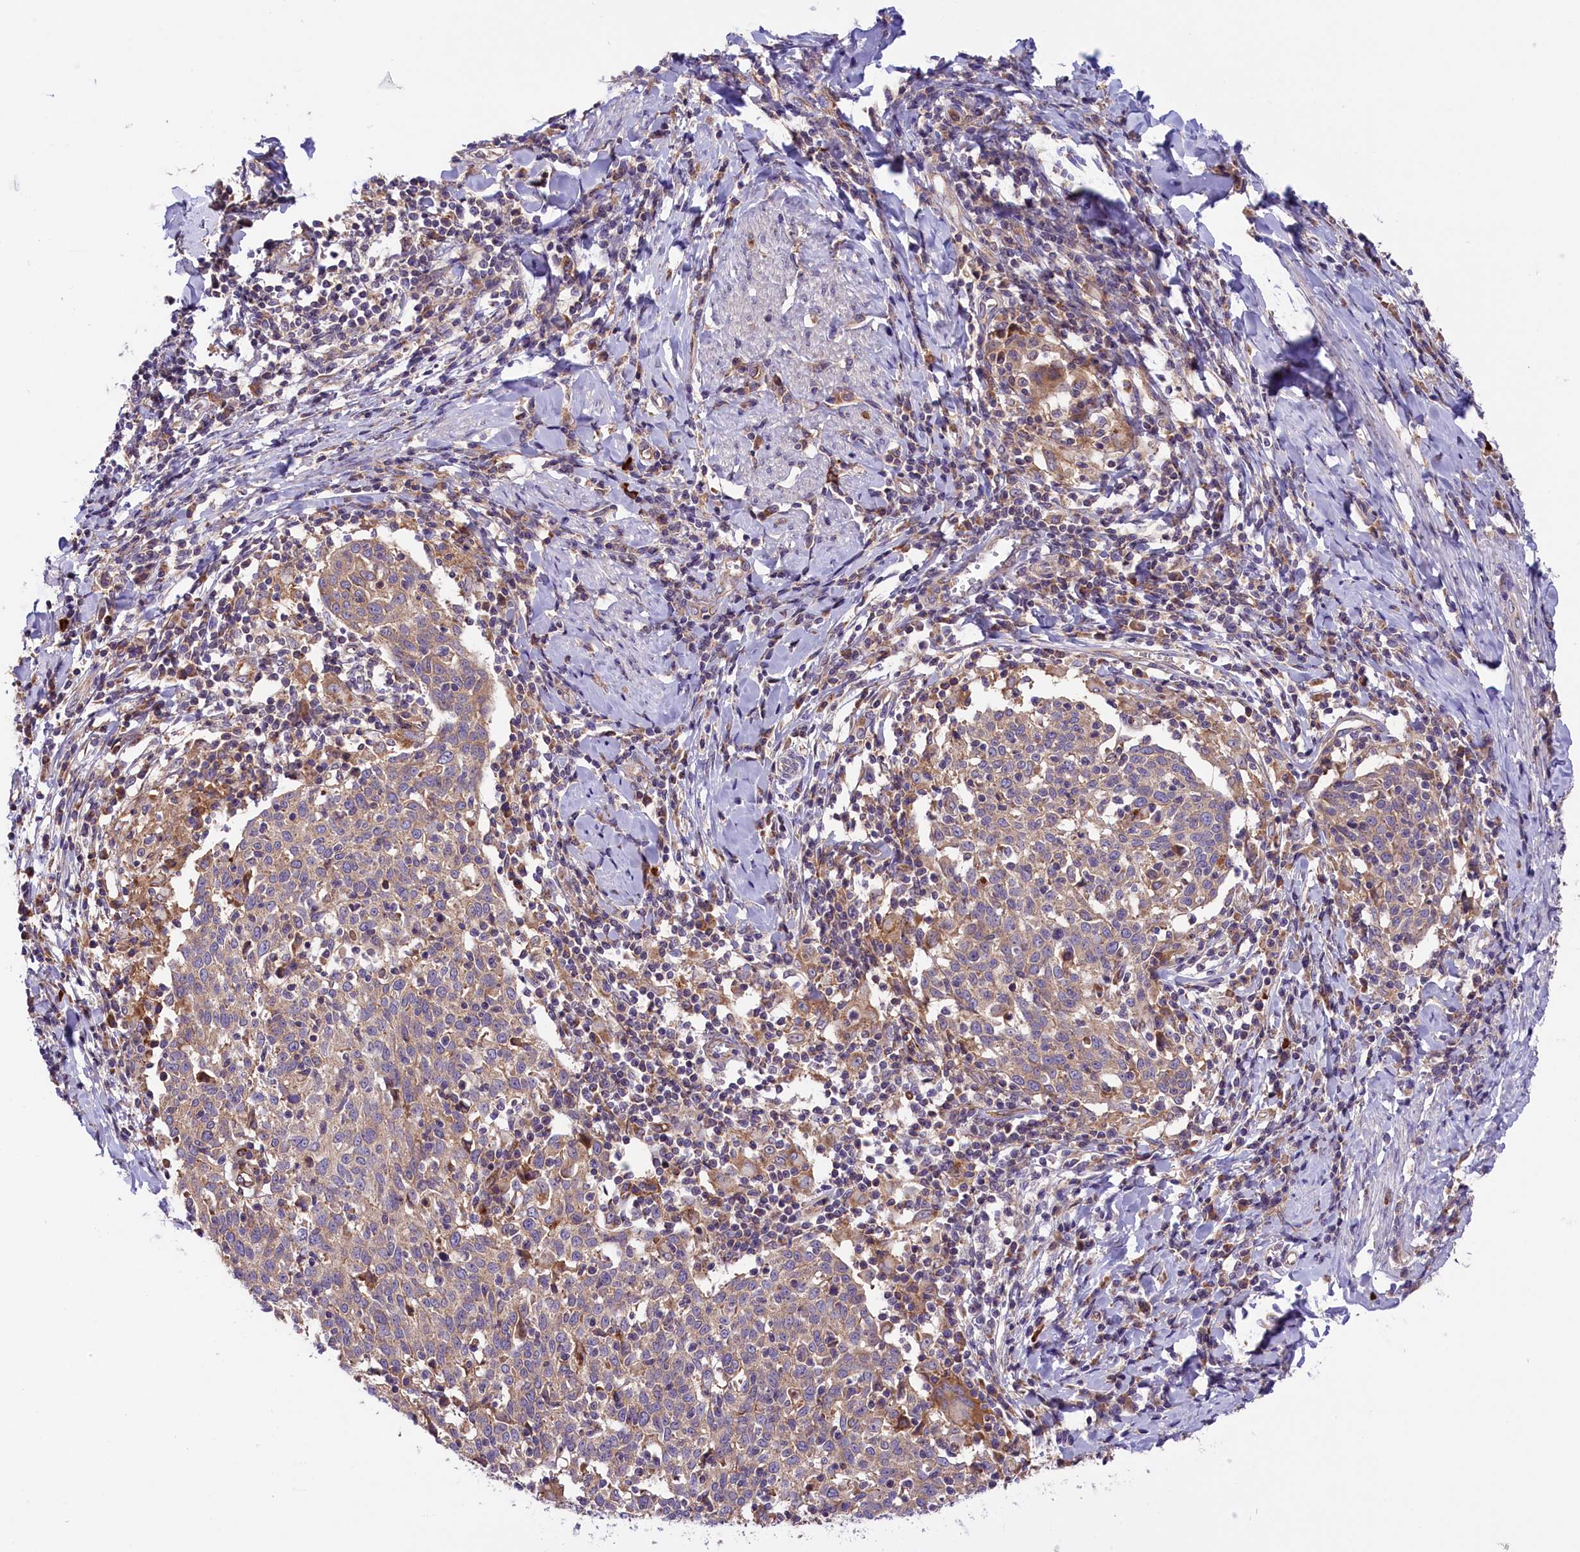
{"staining": {"intensity": "weak", "quantity": ">75%", "location": "cytoplasmic/membranous"}, "tissue": "cervical cancer", "cell_type": "Tumor cells", "image_type": "cancer", "snomed": [{"axis": "morphology", "description": "Squamous cell carcinoma, NOS"}, {"axis": "topography", "description": "Cervix"}], "caption": "This photomicrograph shows immunohistochemistry staining of human cervical cancer (squamous cell carcinoma), with low weak cytoplasmic/membranous expression in approximately >75% of tumor cells.", "gene": "DNAJB9", "patient": {"sex": "female", "age": 52}}